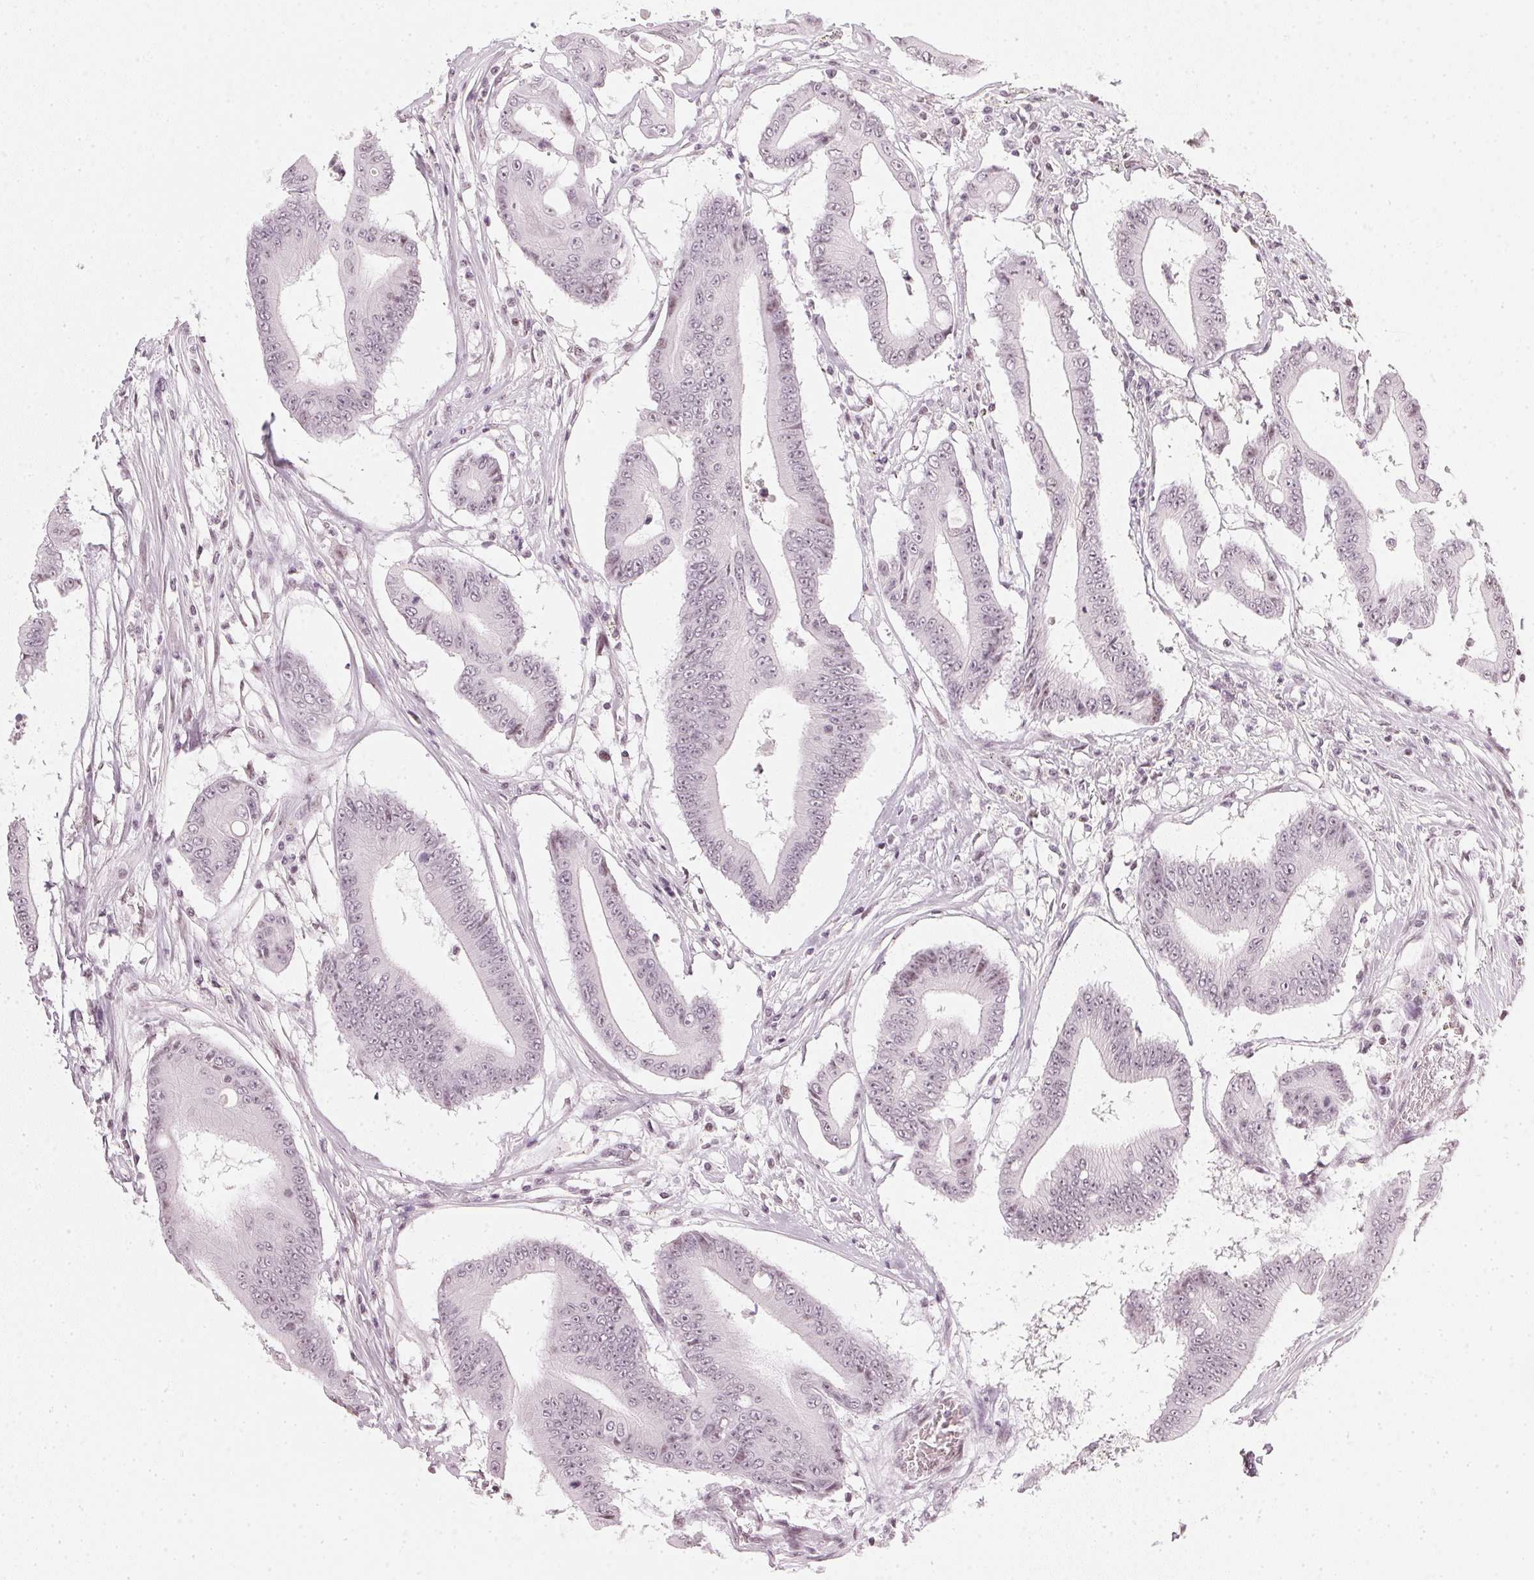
{"staining": {"intensity": "weak", "quantity": "<25%", "location": "nuclear"}, "tissue": "colorectal cancer", "cell_type": "Tumor cells", "image_type": "cancer", "snomed": [{"axis": "morphology", "description": "Adenocarcinoma, NOS"}, {"axis": "topography", "description": "Rectum"}], "caption": "There is no significant expression in tumor cells of colorectal cancer. Brightfield microscopy of IHC stained with DAB (brown) and hematoxylin (blue), captured at high magnification.", "gene": "DNAJC6", "patient": {"sex": "male", "age": 54}}